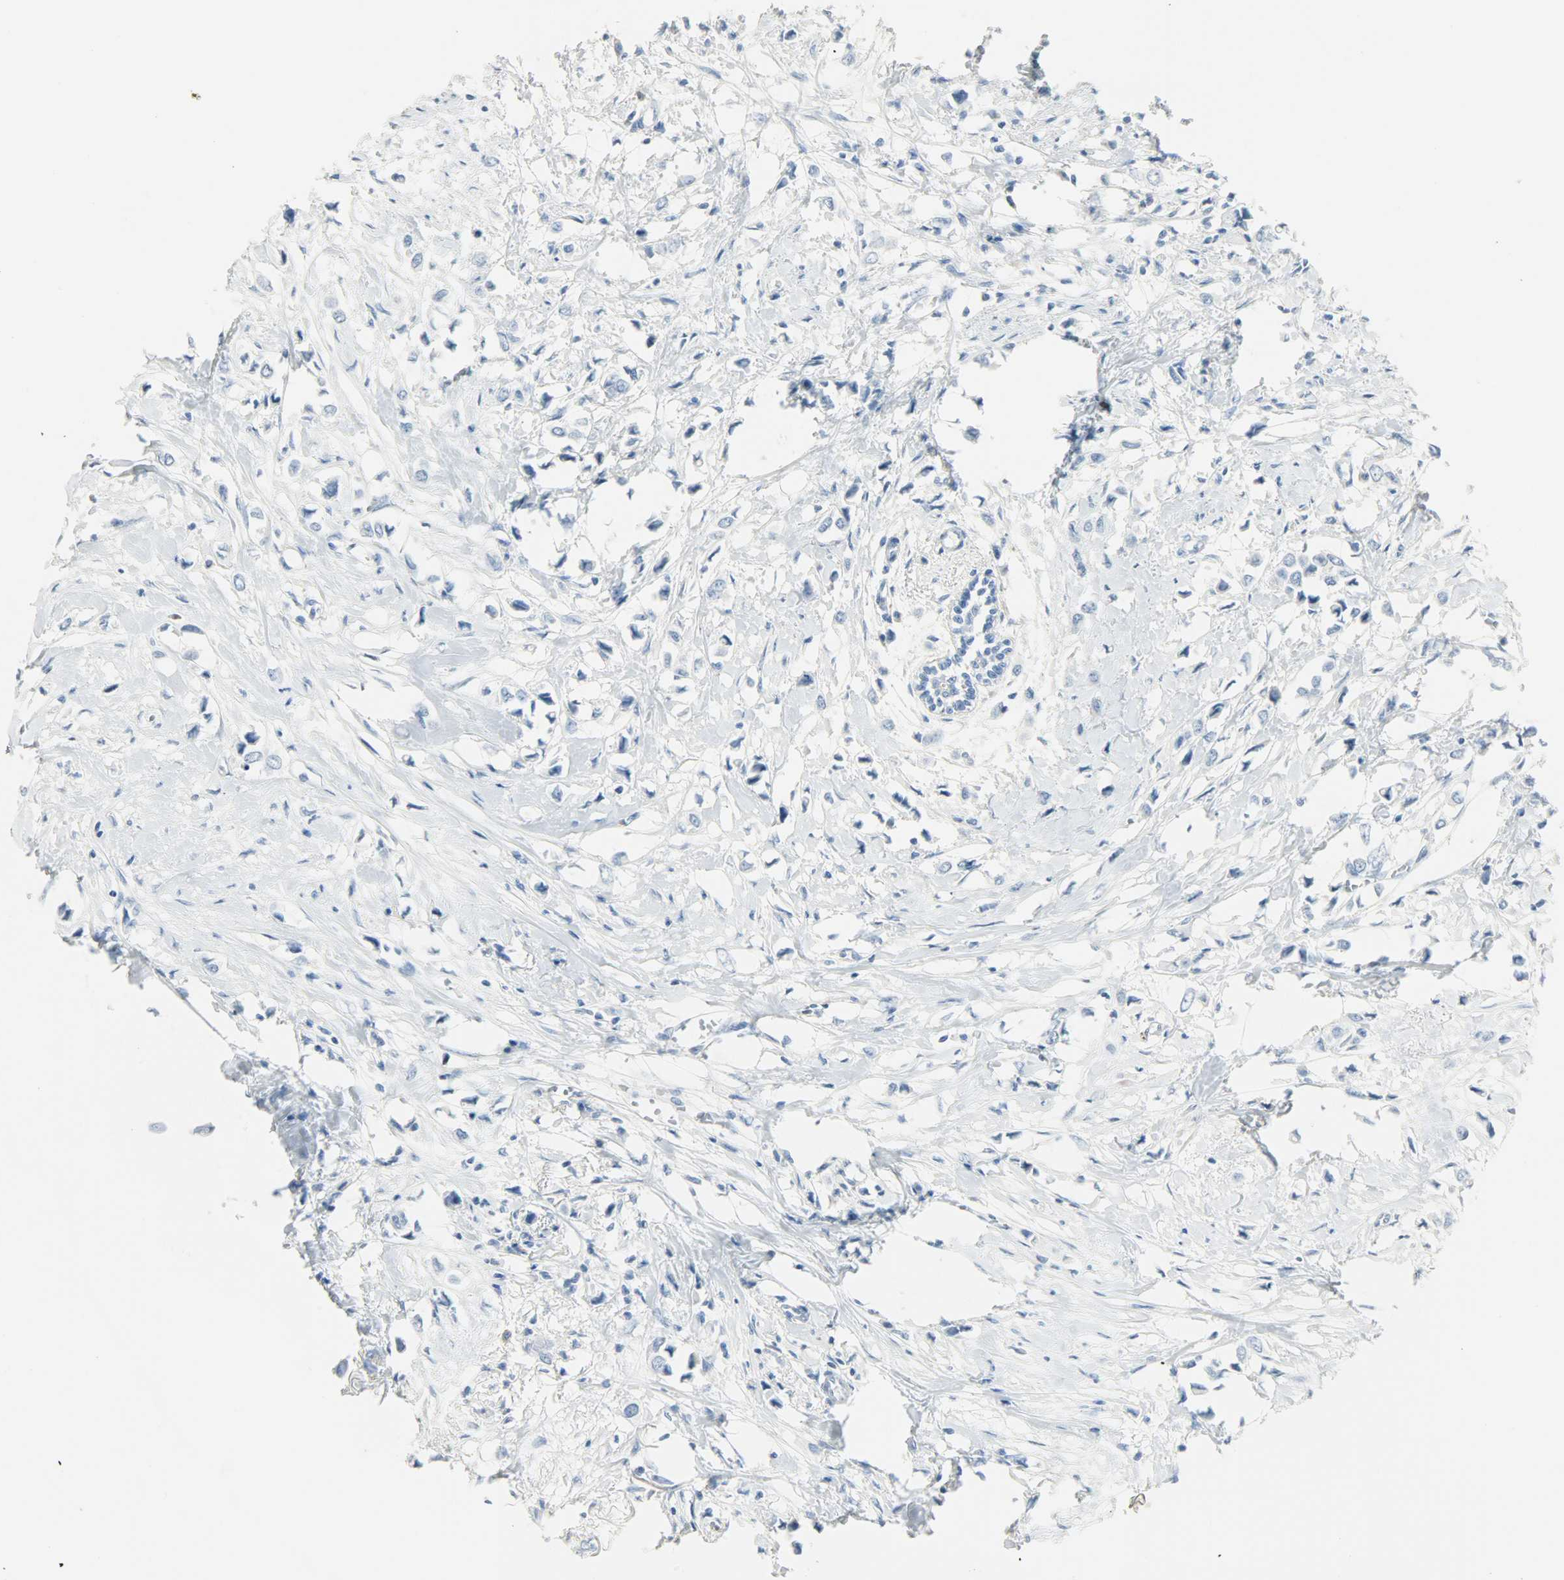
{"staining": {"intensity": "negative", "quantity": "none", "location": "none"}, "tissue": "breast cancer", "cell_type": "Tumor cells", "image_type": "cancer", "snomed": [{"axis": "morphology", "description": "Lobular carcinoma"}, {"axis": "topography", "description": "Breast"}], "caption": "Image shows no protein positivity in tumor cells of breast cancer tissue.", "gene": "PTPN6", "patient": {"sex": "female", "age": 51}}